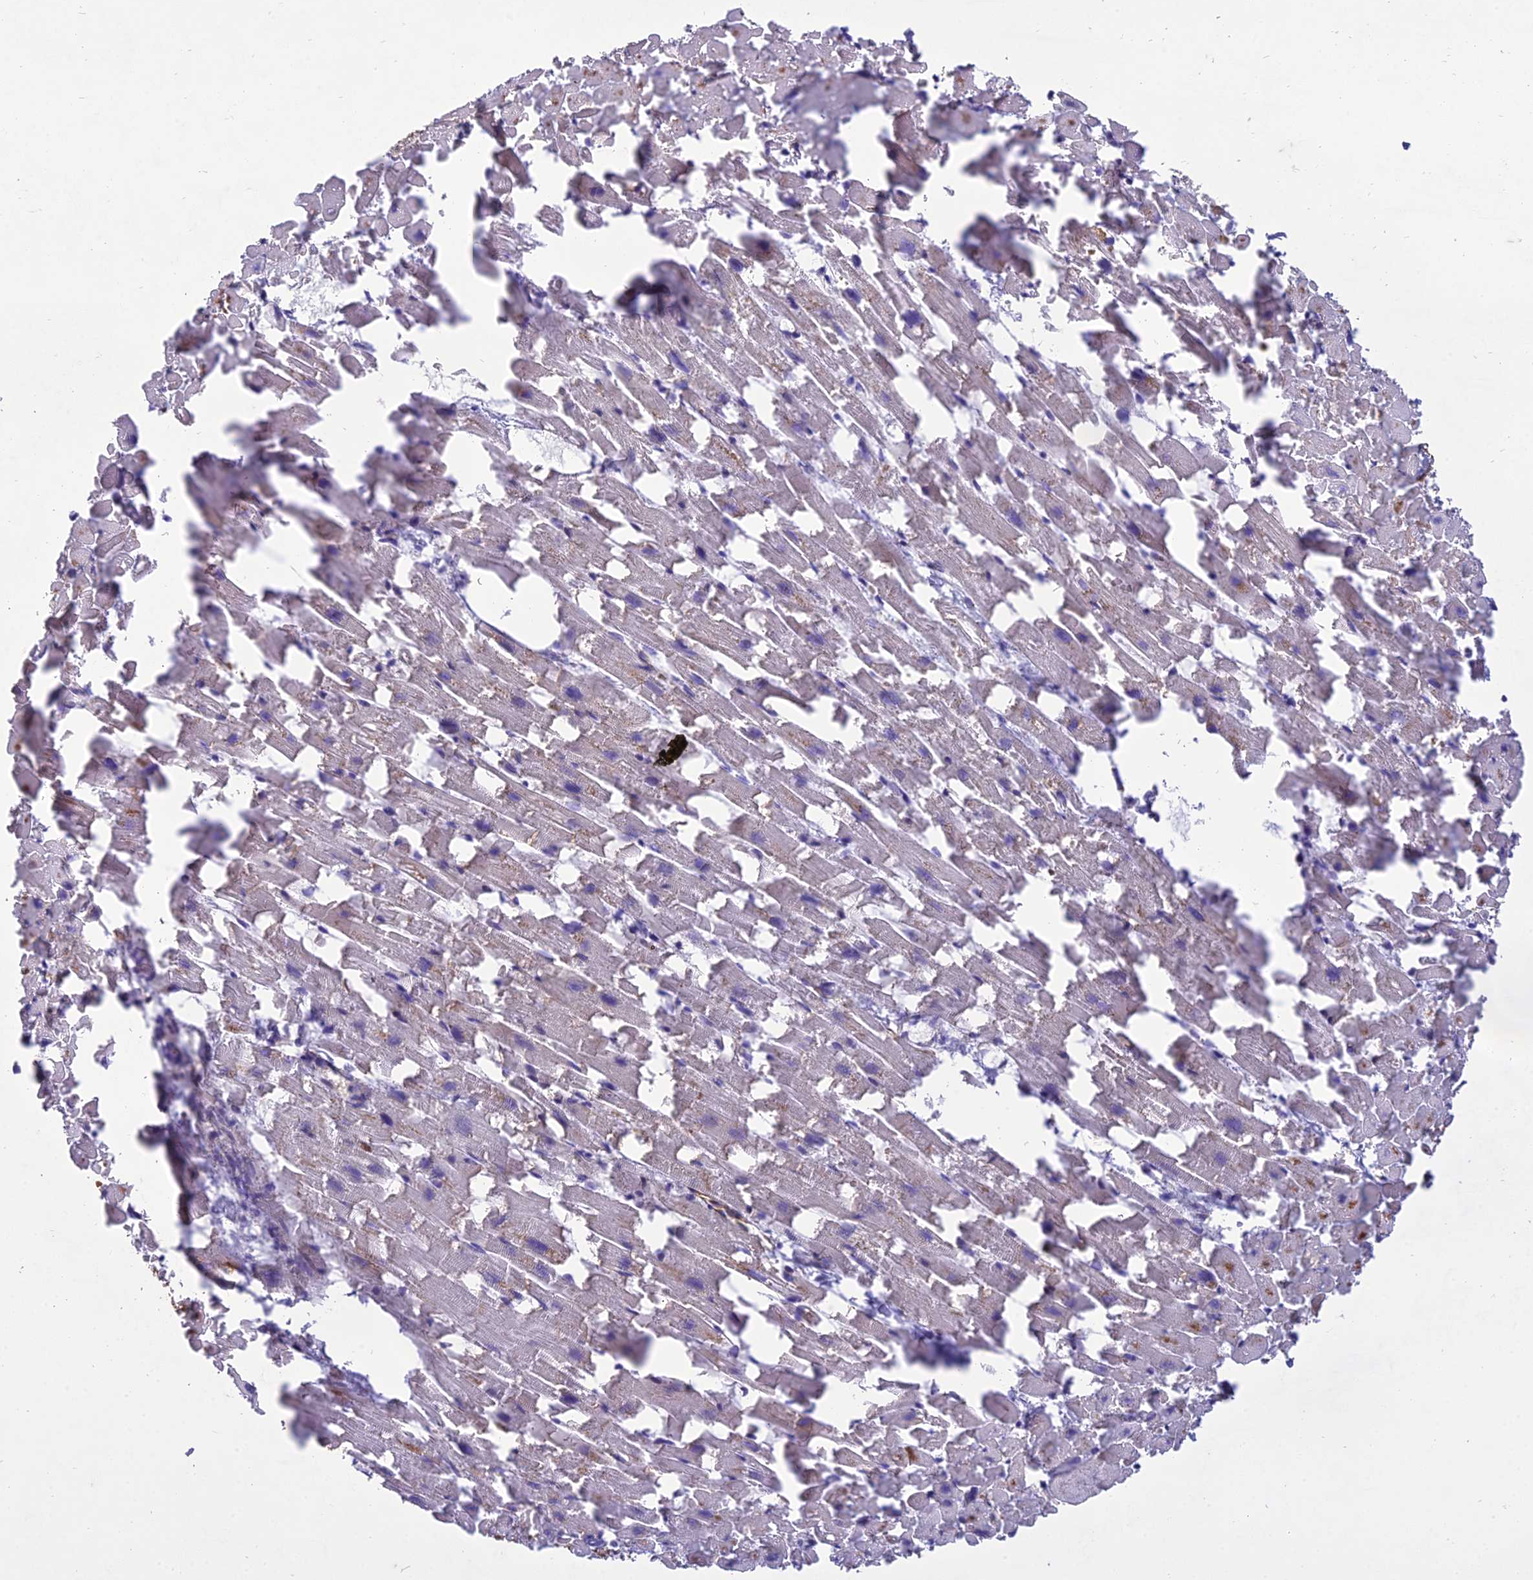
{"staining": {"intensity": "moderate", "quantity": "25%-75%", "location": "cytoplasmic/membranous,nuclear"}, "tissue": "heart muscle", "cell_type": "Cardiomyocytes", "image_type": "normal", "snomed": [{"axis": "morphology", "description": "Normal tissue, NOS"}, {"axis": "topography", "description": "Heart"}], "caption": "Immunohistochemistry (IHC) photomicrograph of benign heart muscle: human heart muscle stained using immunohistochemistry (IHC) demonstrates medium levels of moderate protein expression localized specifically in the cytoplasmic/membranous,nuclear of cardiomyocytes, appearing as a cytoplasmic/membranous,nuclear brown color.", "gene": "RANBP3", "patient": {"sex": "female", "age": 64}}